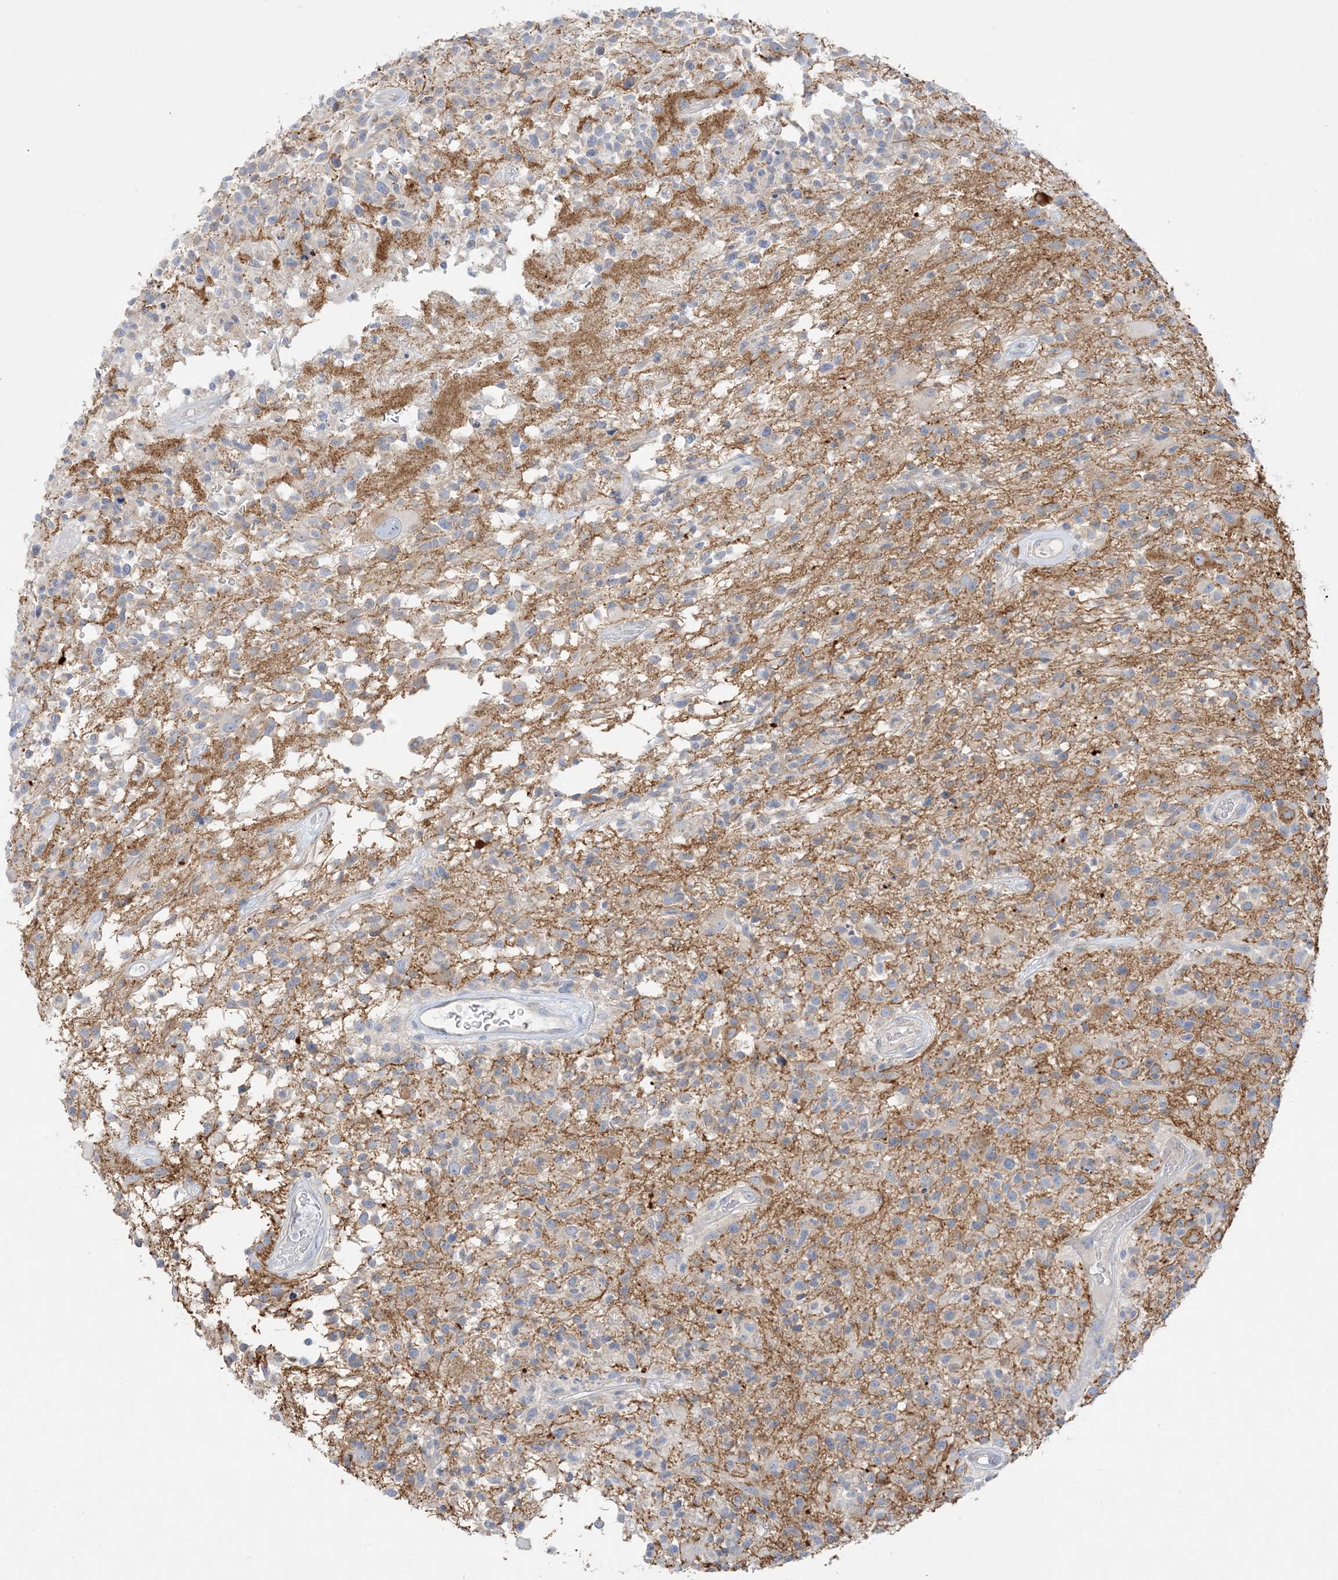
{"staining": {"intensity": "weak", "quantity": "<25%", "location": "cytoplasmic/membranous"}, "tissue": "glioma", "cell_type": "Tumor cells", "image_type": "cancer", "snomed": [{"axis": "morphology", "description": "Glioma, malignant, High grade"}, {"axis": "morphology", "description": "Glioblastoma, NOS"}, {"axis": "topography", "description": "Brain"}], "caption": "The immunohistochemistry micrograph has no significant staining in tumor cells of glioma tissue. (Brightfield microscopy of DAB (3,3'-diaminobenzidine) immunohistochemistry (IHC) at high magnification).", "gene": "FAM184A", "patient": {"sex": "male", "age": 60}}